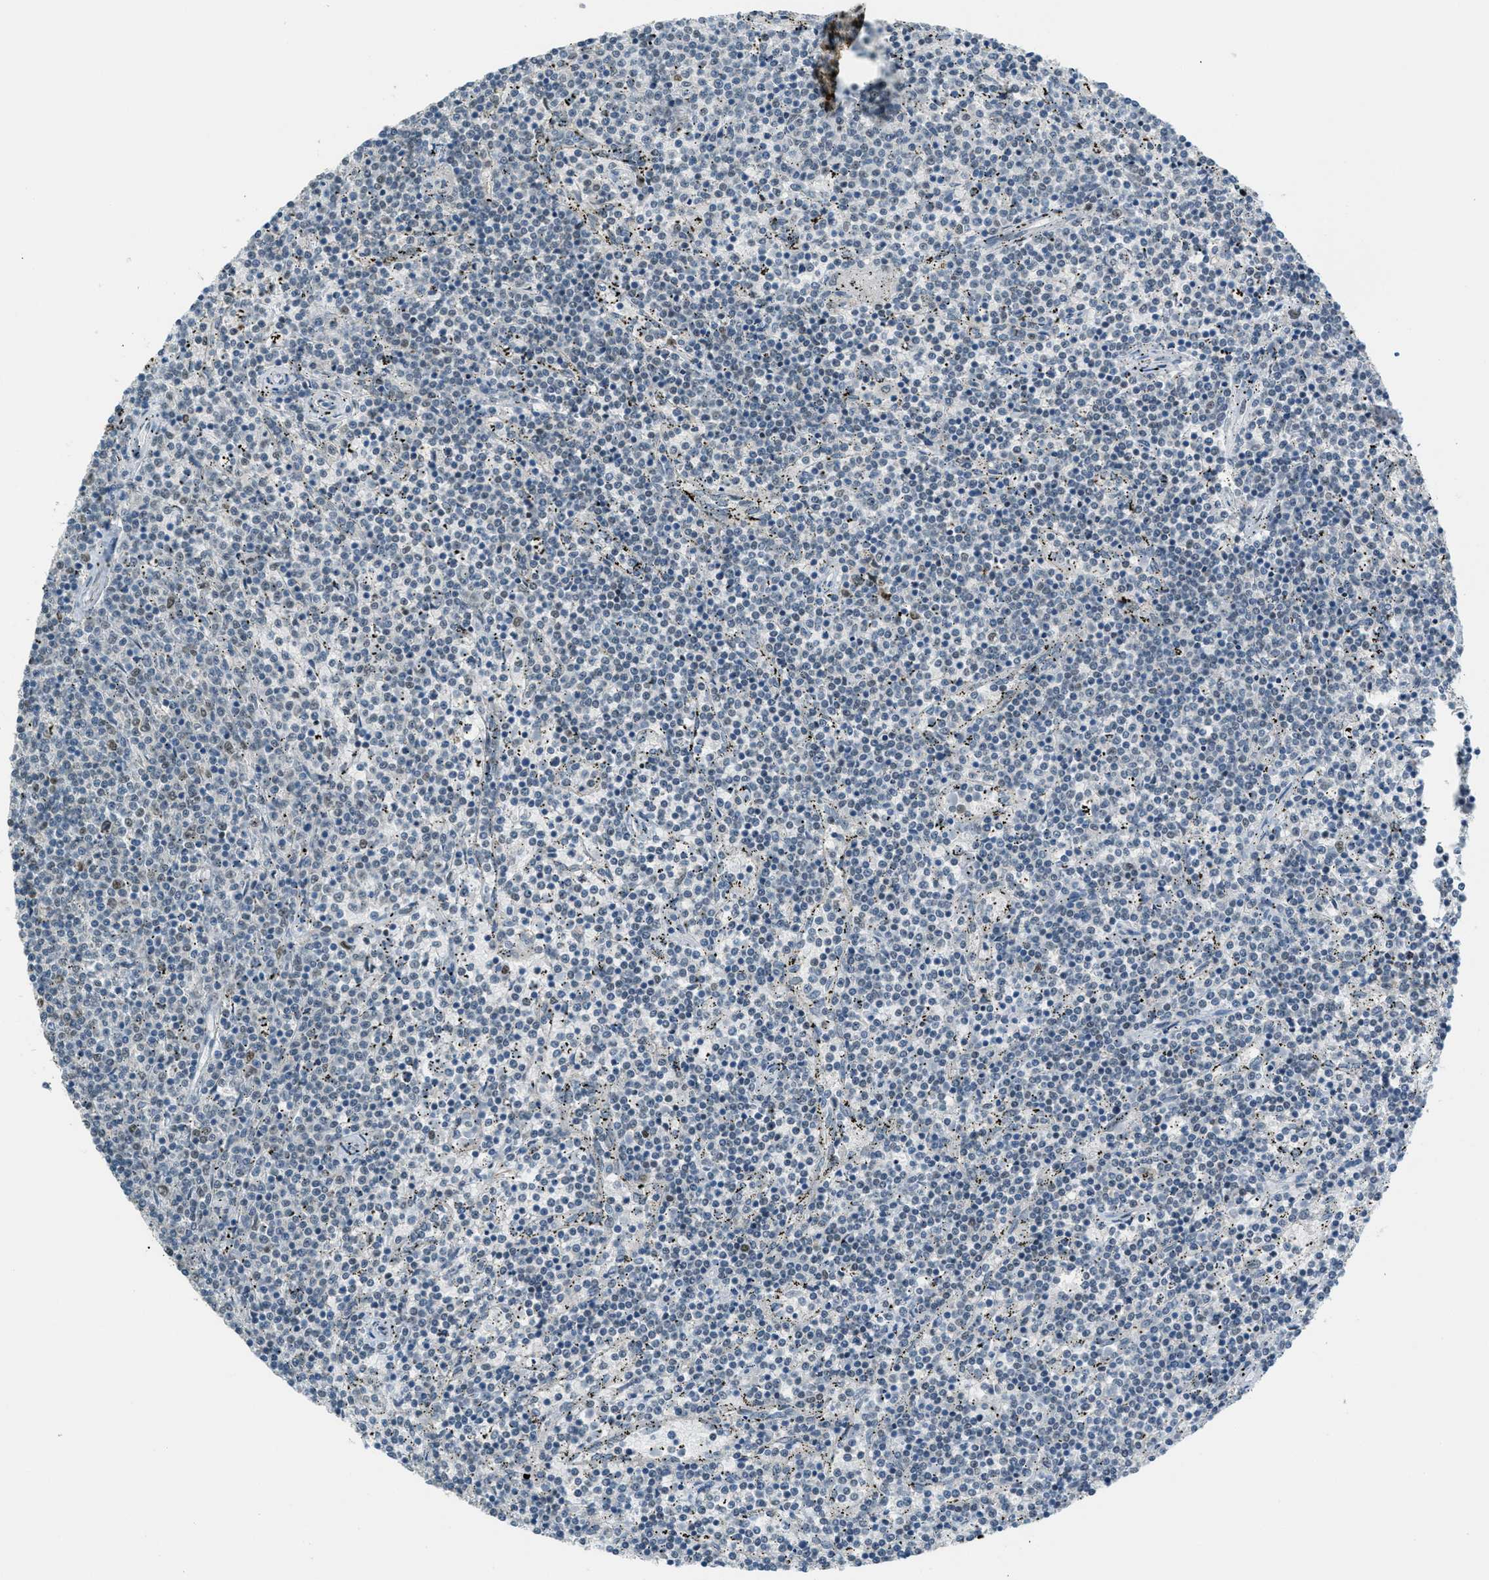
{"staining": {"intensity": "negative", "quantity": "none", "location": "none"}, "tissue": "lymphoma", "cell_type": "Tumor cells", "image_type": "cancer", "snomed": [{"axis": "morphology", "description": "Malignant lymphoma, non-Hodgkin's type, Low grade"}, {"axis": "topography", "description": "Spleen"}], "caption": "IHC image of neoplastic tissue: human malignant lymphoma, non-Hodgkin's type (low-grade) stained with DAB (3,3'-diaminobenzidine) demonstrates no significant protein staining in tumor cells.", "gene": "TCF3", "patient": {"sex": "female", "age": 50}}